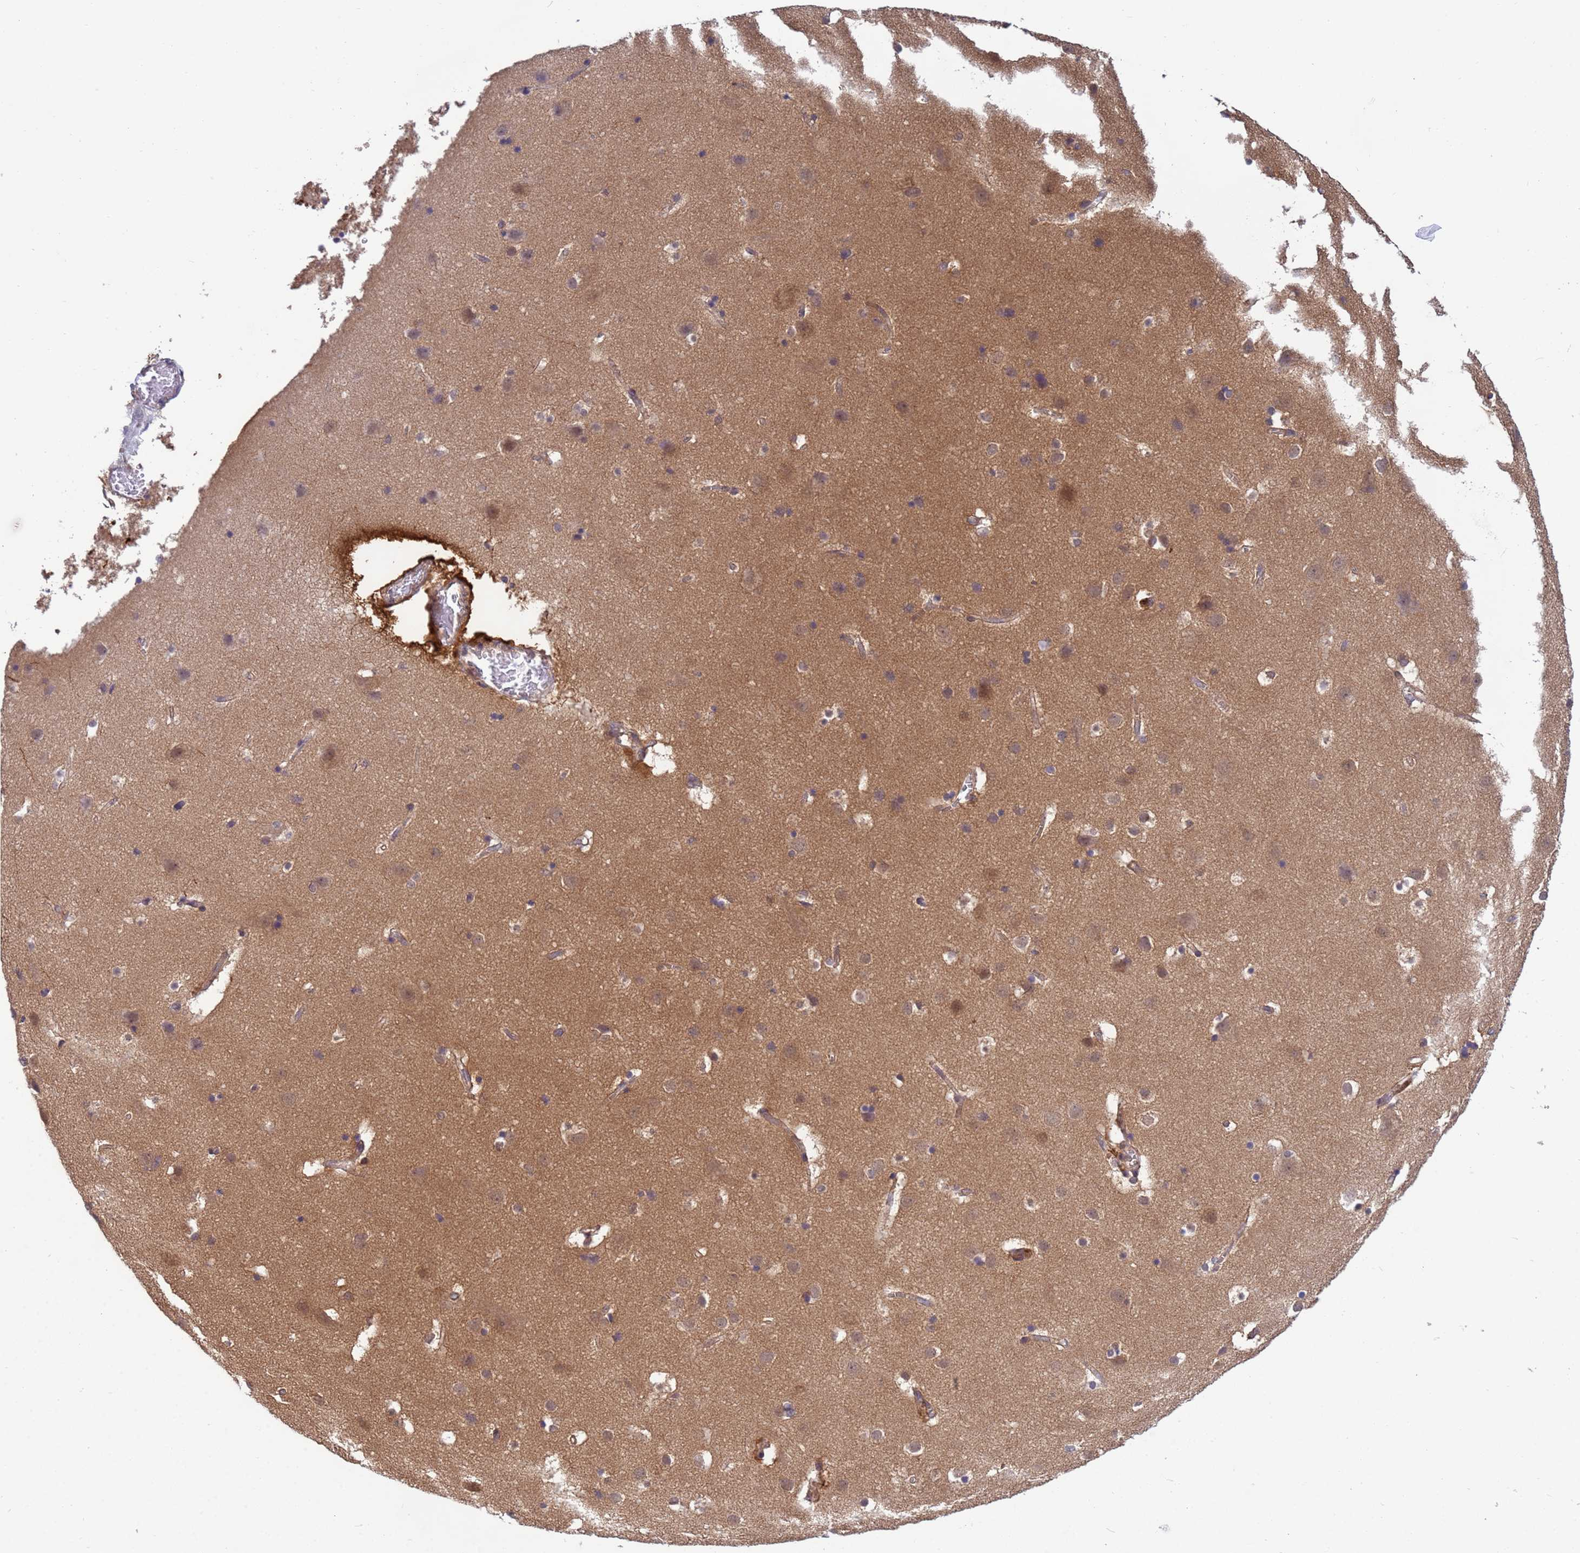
{"staining": {"intensity": "moderate", "quantity": "25%-75%", "location": "cytoplasmic/membranous"}, "tissue": "cerebral cortex", "cell_type": "Endothelial cells", "image_type": "normal", "snomed": [{"axis": "morphology", "description": "Normal tissue, NOS"}, {"axis": "topography", "description": "Cerebral cortex"}], "caption": "Immunohistochemical staining of normal cerebral cortex reveals moderate cytoplasmic/membranous protein positivity in about 25%-75% of endothelial cells. Using DAB (brown) and hematoxylin (blue) stains, captured at high magnification using brightfield microscopy.", "gene": "NPEPPS", "patient": {"sex": "male", "age": 54}}